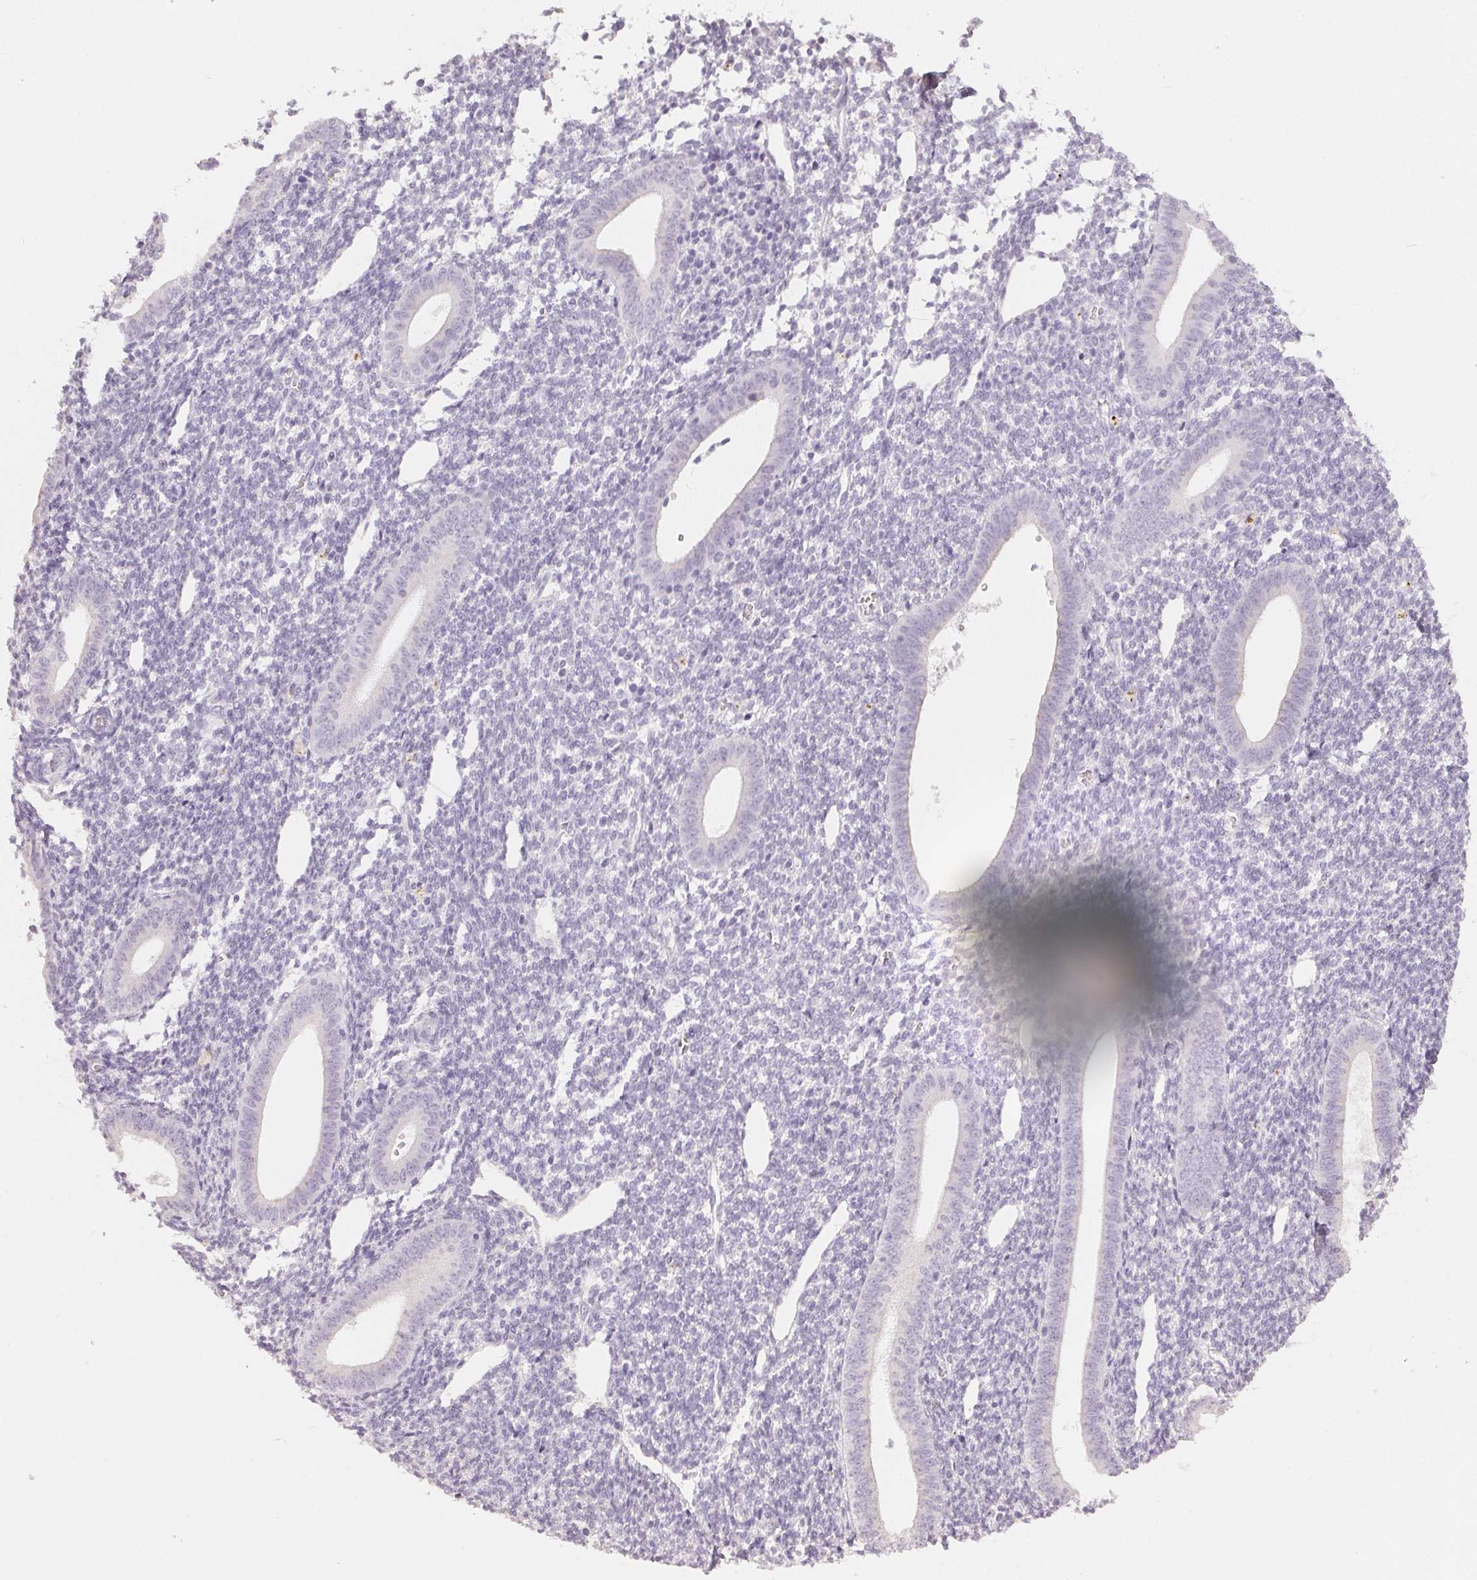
{"staining": {"intensity": "negative", "quantity": "none", "location": "none"}, "tissue": "endometrium", "cell_type": "Cells in endometrial stroma", "image_type": "normal", "snomed": [{"axis": "morphology", "description": "Normal tissue, NOS"}, {"axis": "topography", "description": "Endometrium"}], "caption": "An immunohistochemistry (IHC) micrograph of normal endometrium is shown. There is no staining in cells in endometrial stroma of endometrium.", "gene": "TMEM174", "patient": {"sex": "female", "age": 25}}